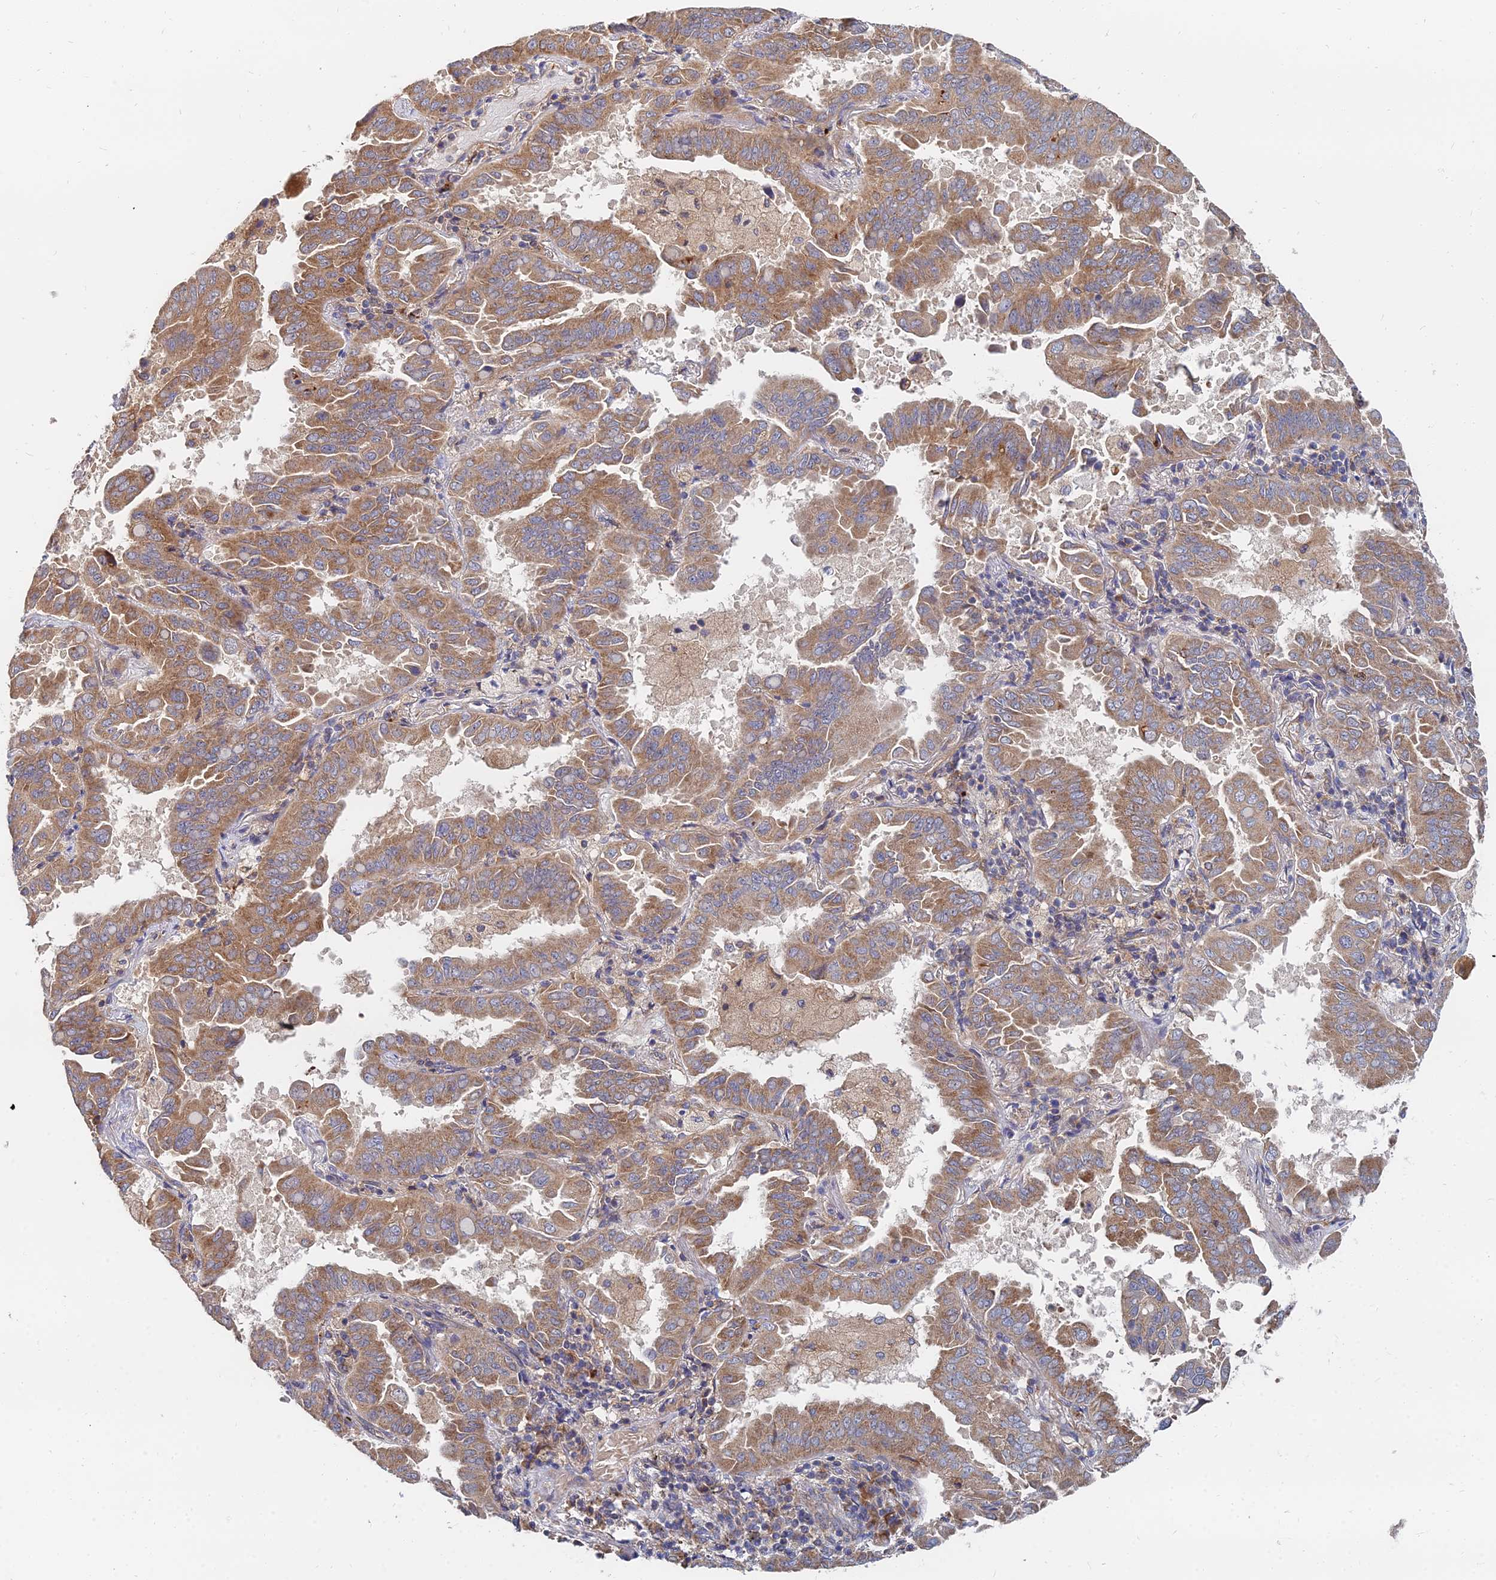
{"staining": {"intensity": "moderate", "quantity": ">75%", "location": "cytoplasmic/membranous"}, "tissue": "lung cancer", "cell_type": "Tumor cells", "image_type": "cancer", "snomed": [{"axis": "morphology", "description": "Adenocarcinoma, NOS"}, {"axis": "topography", "description": "Lung"}], "caption": "IHC (DAB) staining of human lung adenocarcinoma displays moderate cytoplasmic/membranous protein staining in approximately >75% of tumor cells. The protein of interest is stained brown, and the nuclei are stained in blue (DAB (3,3'-diaminobenzidine) IHC with brightfield microscopy, high magnification).", "gene": "CCZ1", "patient": {"sex": "male", "age": 64}}